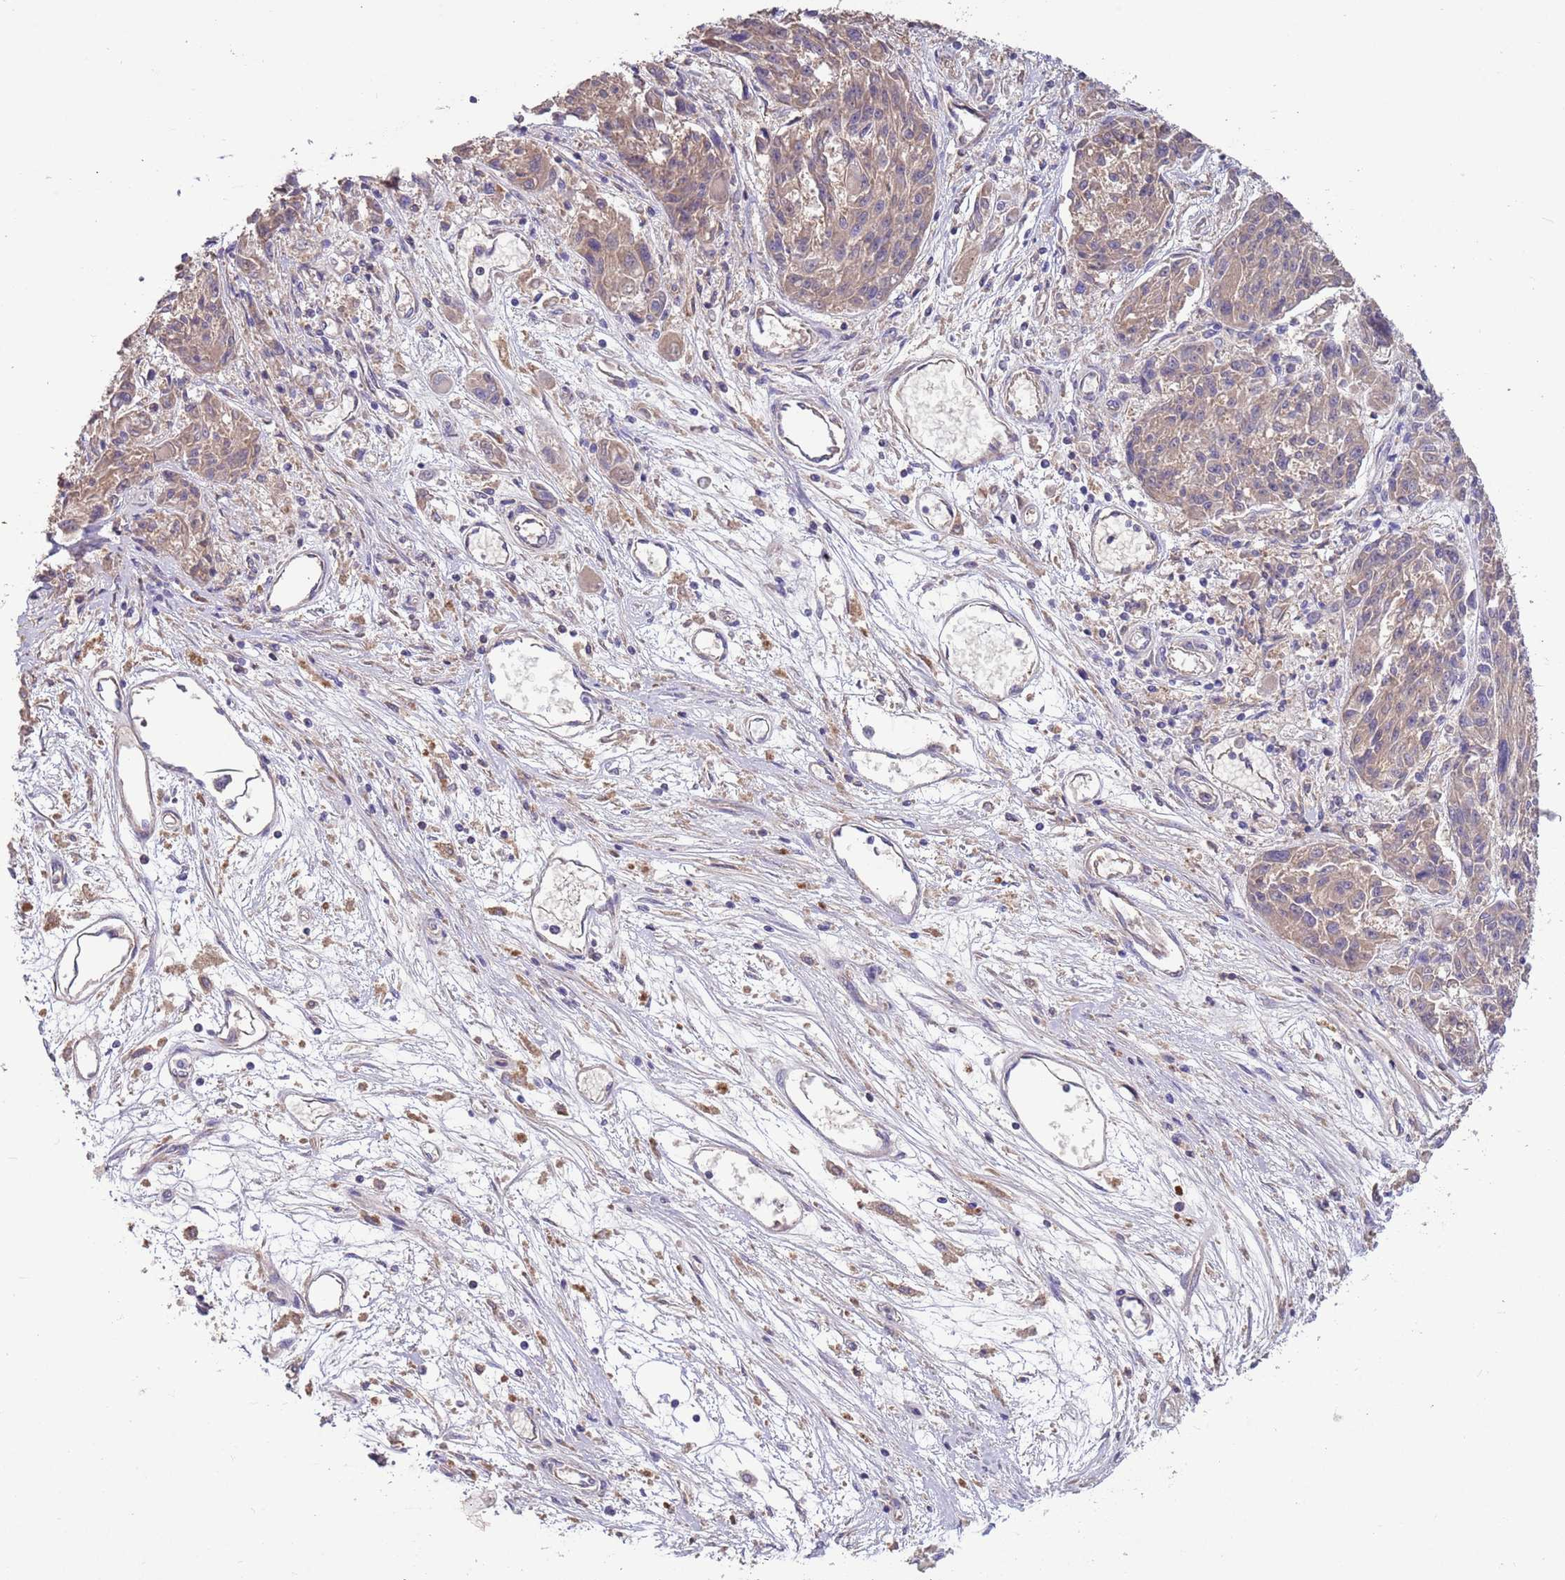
{"staining": {"intensity": "weak", "quantity": ">75%", "location": "cytoplasmic/membranous"}, "tissue": "melanoma", "cell_type": "Tumor cells", "image_type": "cancer", "snomed": [{"axis": "morphology", "description": "Malignant melanoma, NOS"}, {"axis": "topography", "description": "Skin"}], "caption": "IHC photomicrograph of melanoma stained for a protein (brown), which demonstrates low levels of weak cytoplasmic/membranous staining in approximately >75% of tumor cells.", "gene": "TRMO", "patient": {"sex": "male", "age": 53}}